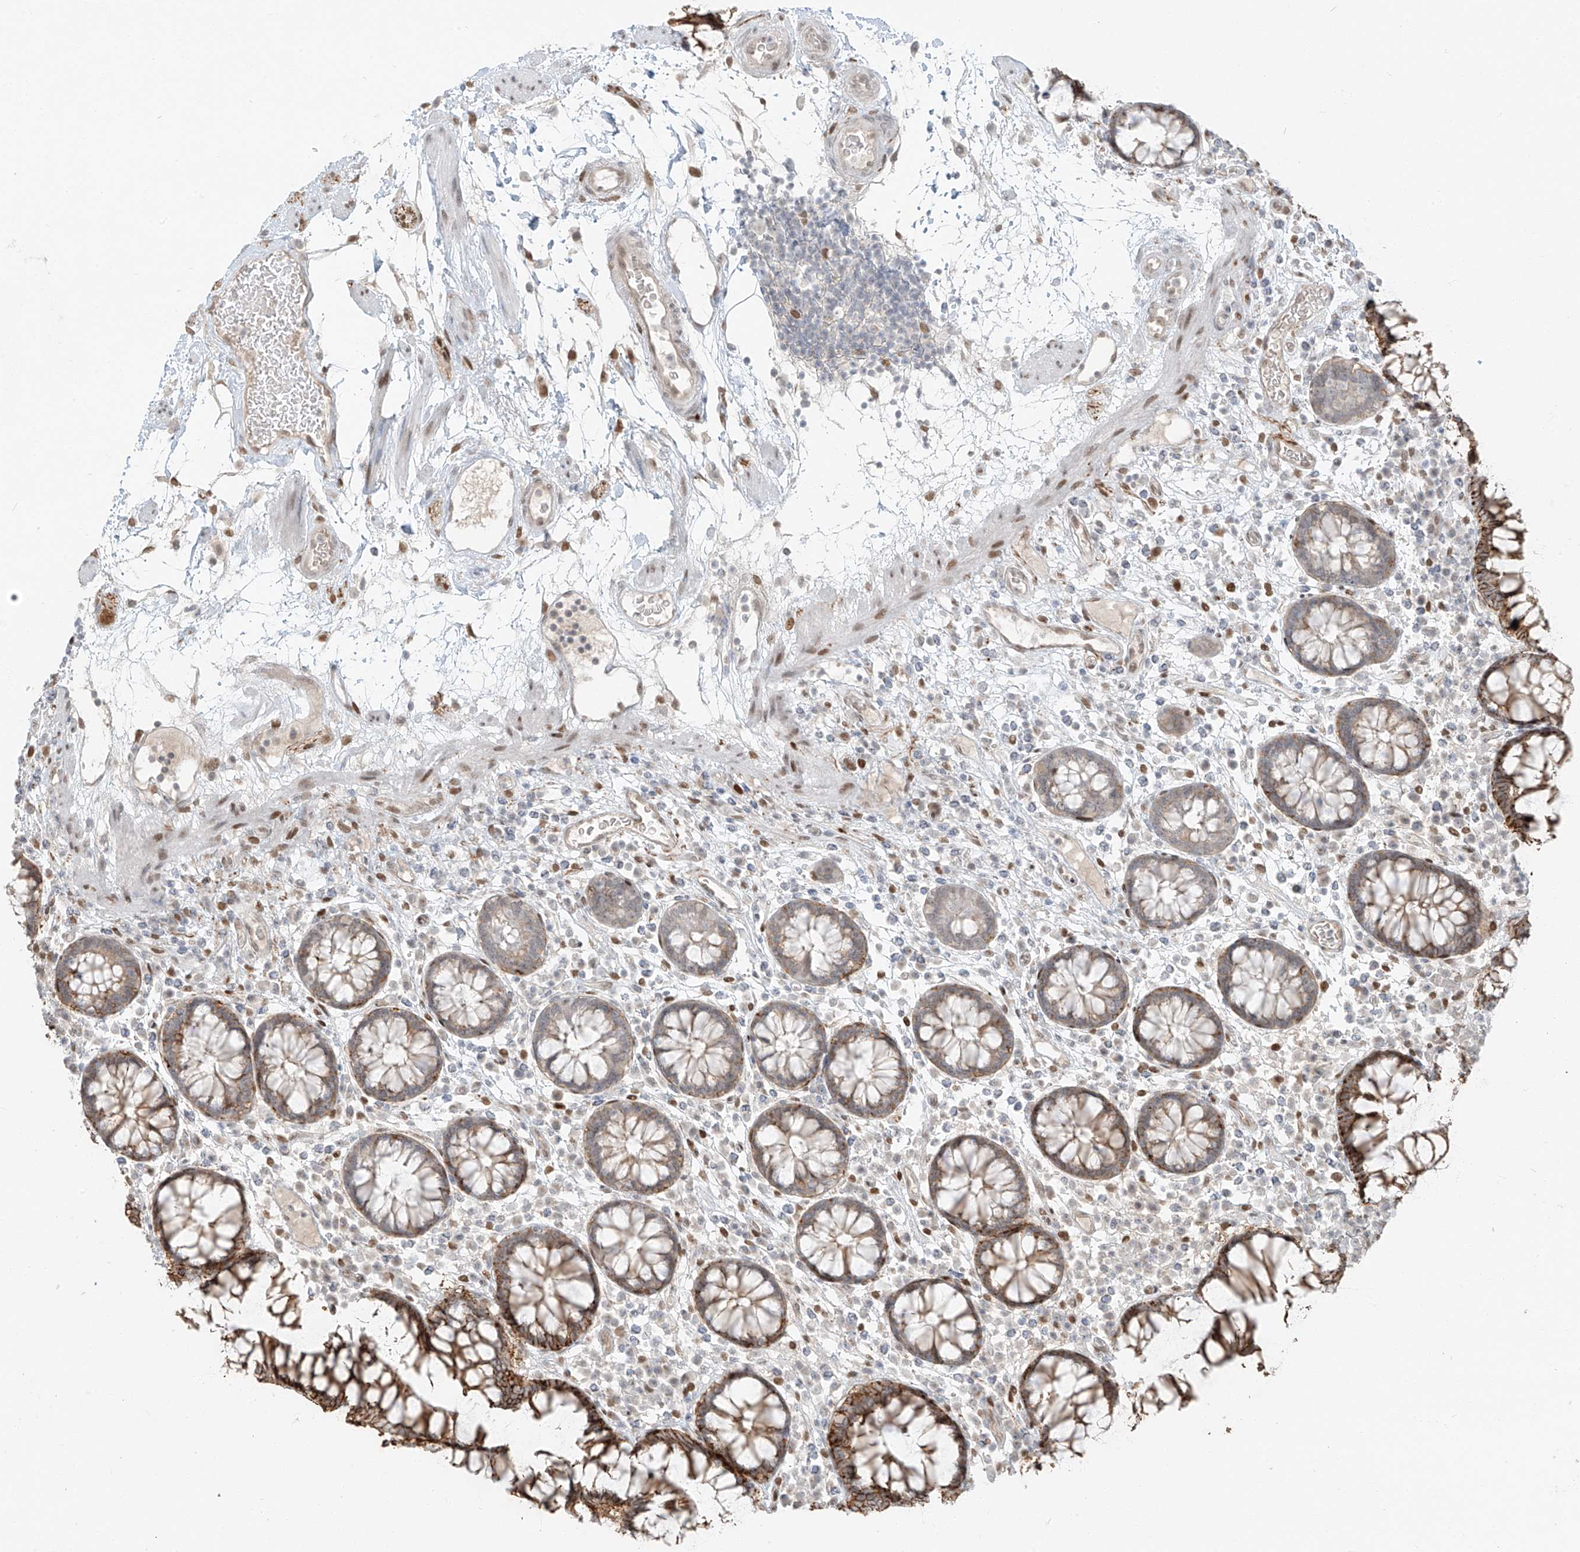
{"staining": {"intensity": "weak", "quantity": ">75%", "location": "cytoplasmic/membranous,nuclear"}, "tissue": "colon", "cell_type": "Endothelial cells", "image_type": "normal", "snomed": [{"axis": "morphology", "description": "Normal tissue, NOS"}, {"axis": "topography", "description": "Colon"}], "caption": "Colon stained for a protein demonstrates weak cytoplasmic/membranous,nuclear positivity in endothelial cells. The staining was performed using DAB, with brown indicating positive protein expression. Nuclei are stained blue with hematoxylin.", "gene": "ZNF774", "patient": {"sex": "female", "age": 79}}